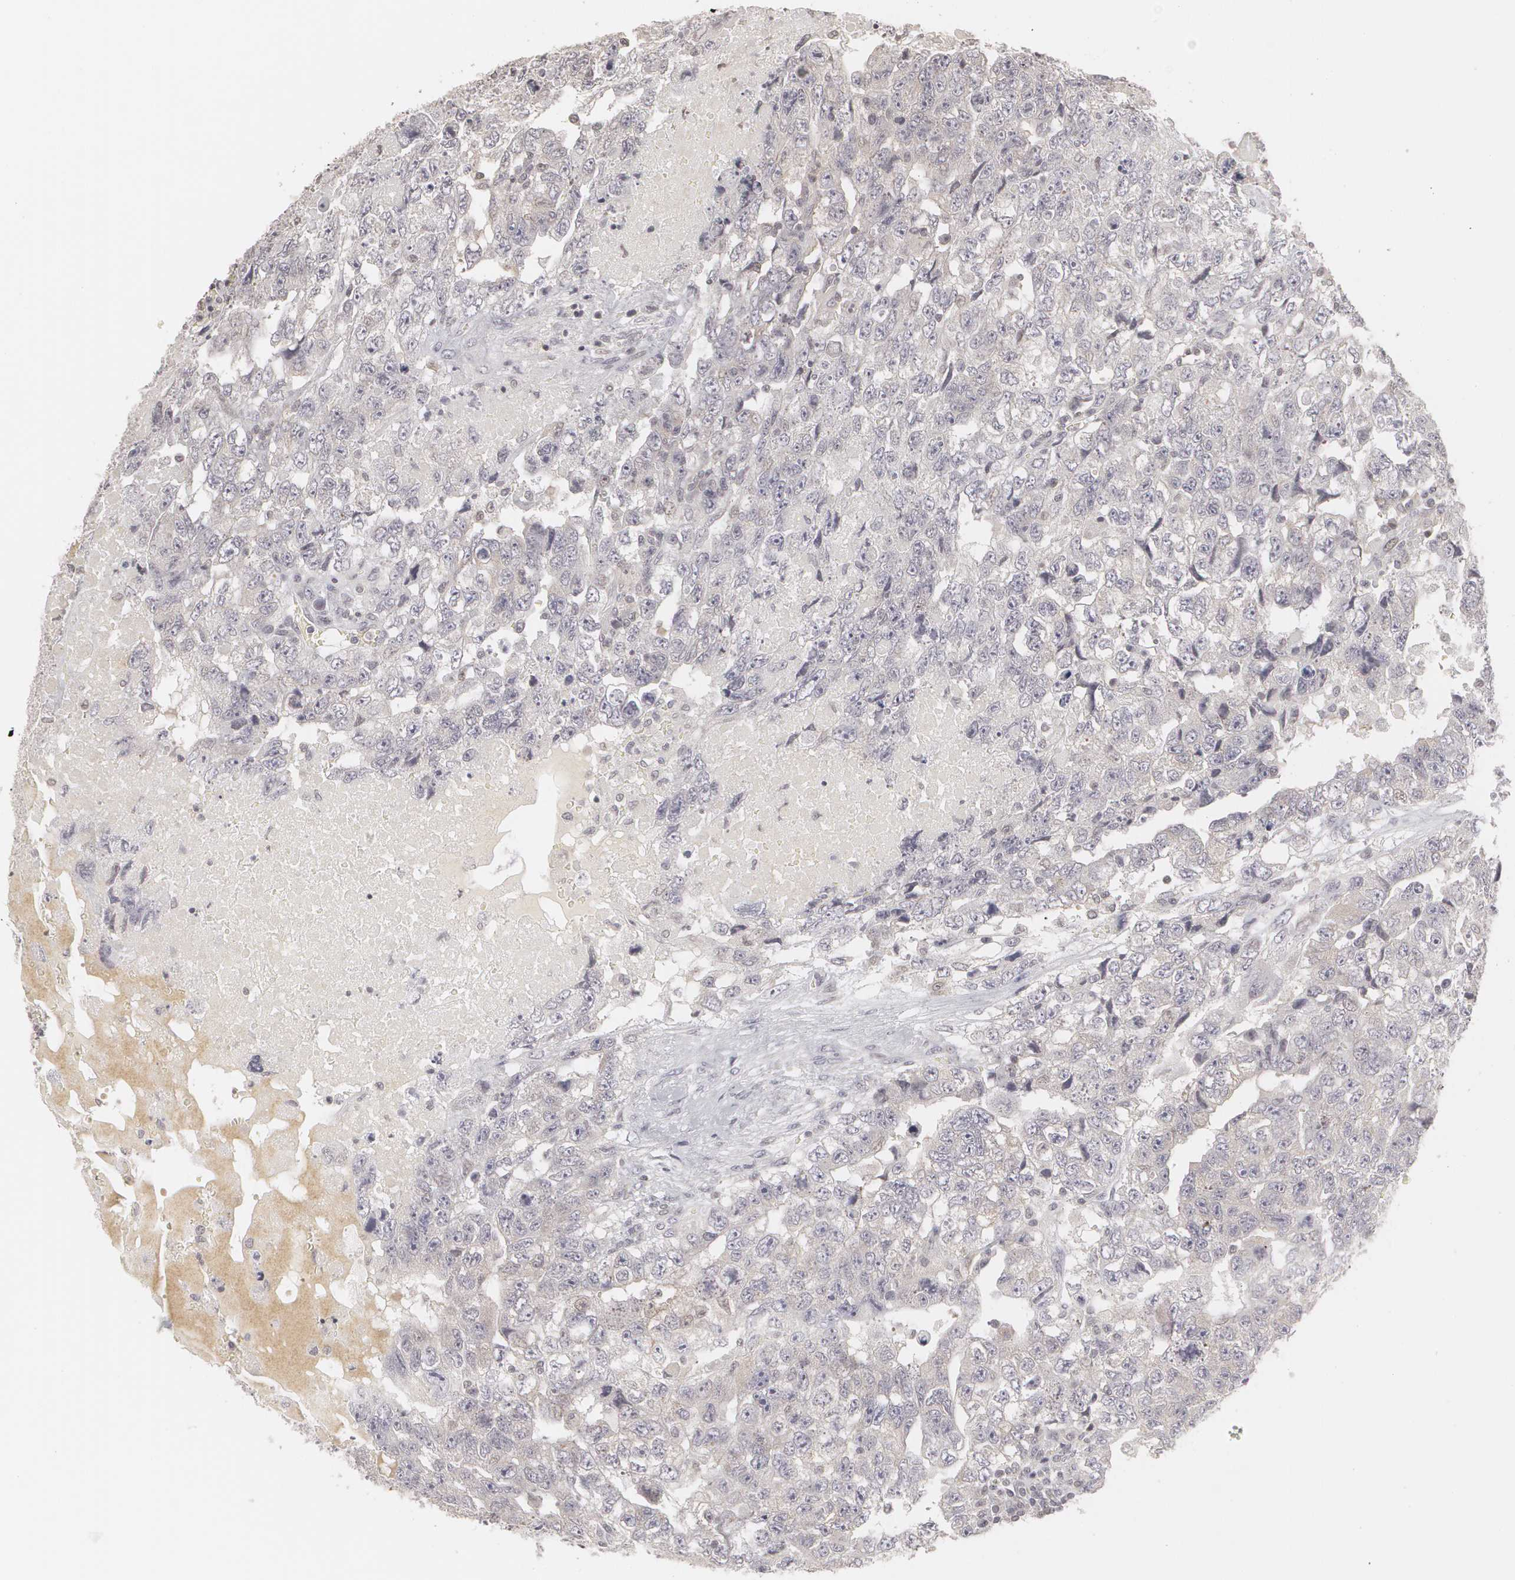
{"staining": {"intensity": "negative", "quantity": "none", "location": "none"}, "tissue": "testis cancer", "cell_type": "Tumor cells", "image_type": "cancer", "snomed": [{"axis": "morphology", "description": "Carcinoma, Embryonal, NOS"}, {"axis": "topography", "description": "Testis"}], "caption": "Image shows no significant protein positivity in tumor cells of testis cancer.", "gene": "CLDN2", "patient": {"sex": "male", "age": 36}}